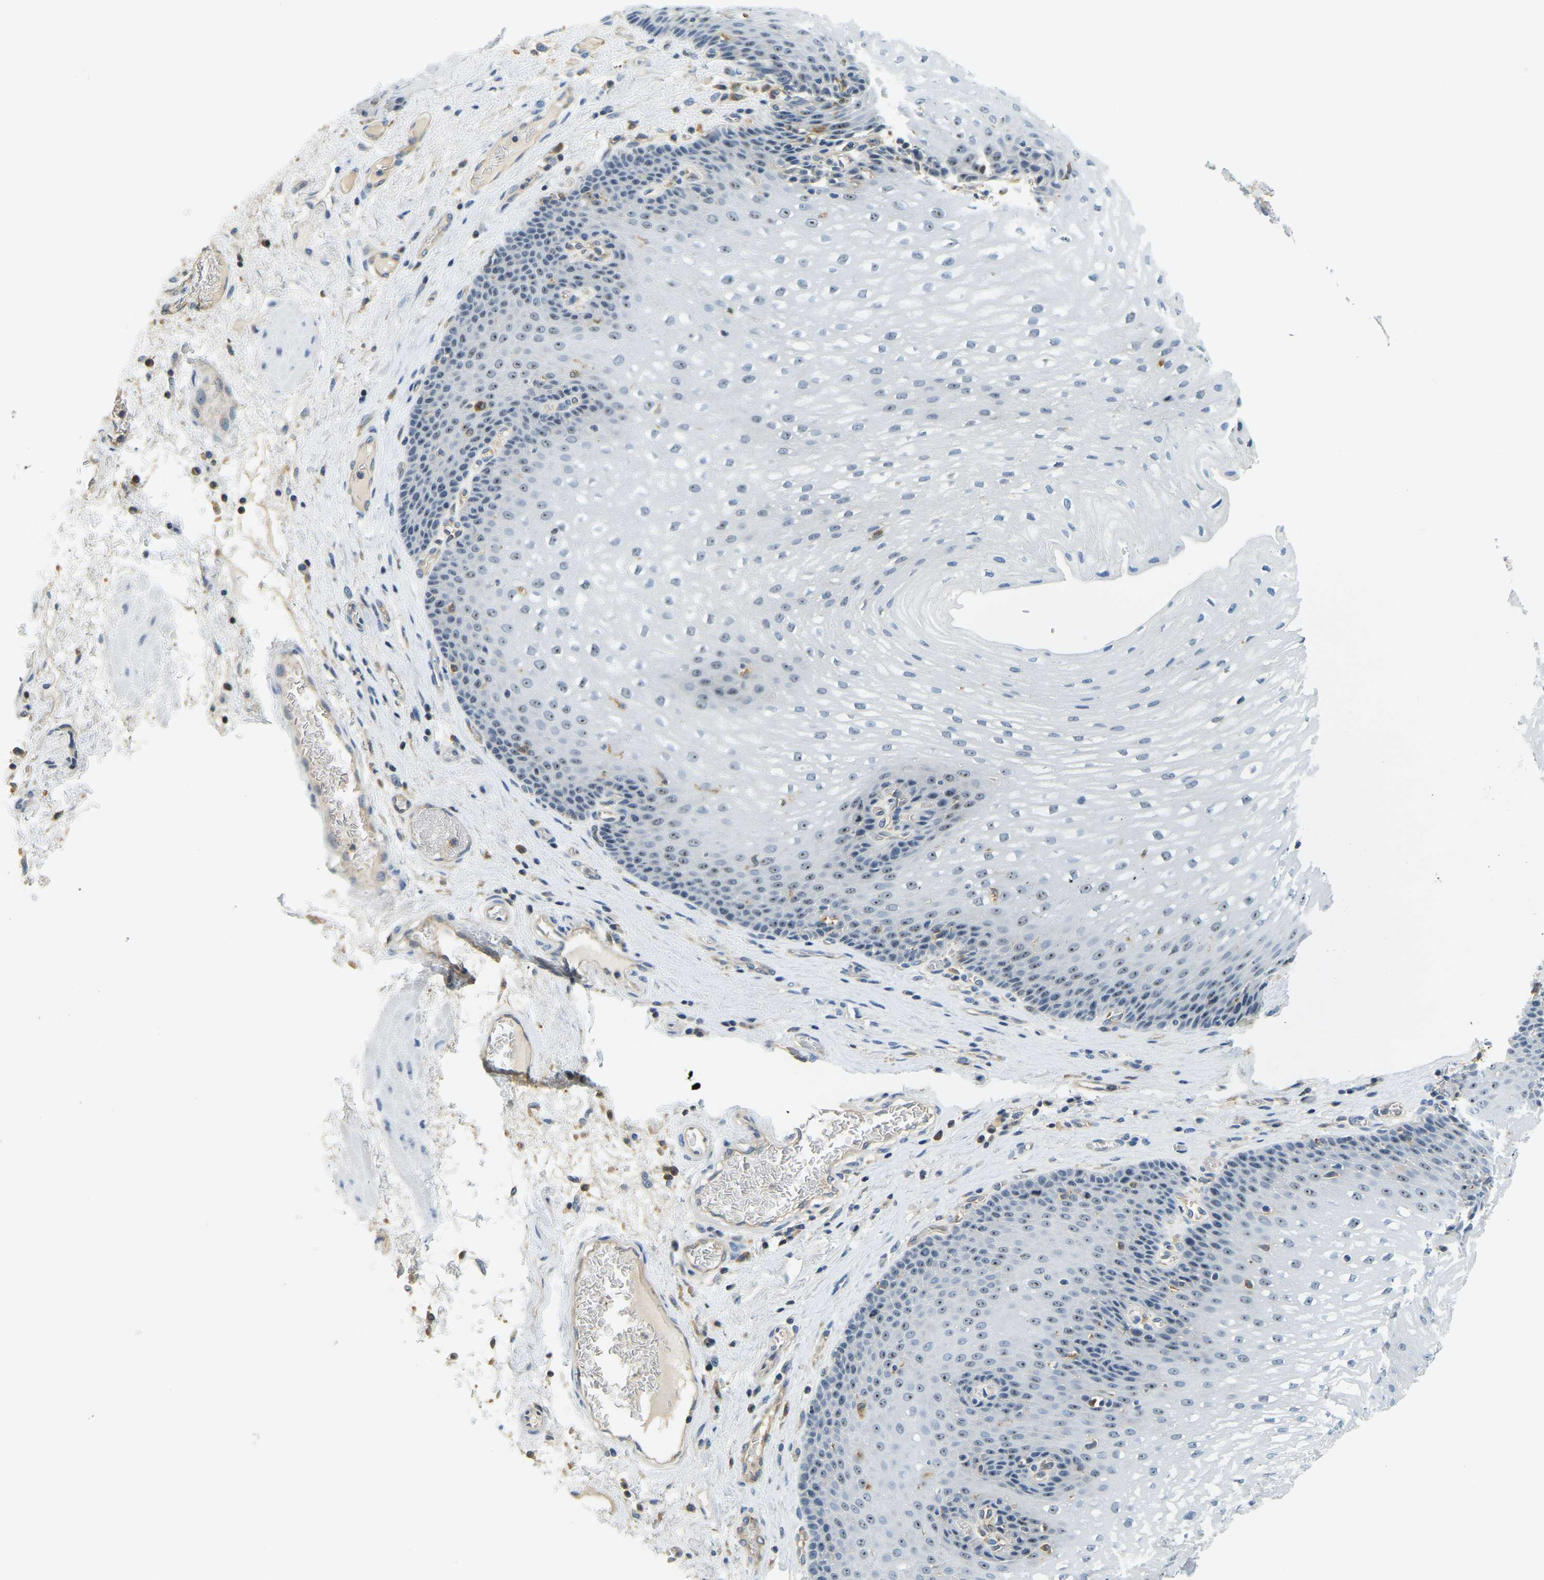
{"staining": {"intensity": "weak", "quantity": "25%-75%", "location": "nuclear"}, "tissue": "esophagus", "cell_type": "Squamous epithelial cells", "image_type": "normal", "snomed": [{"axis": "morphology", "description": "Normal tissue, NOS"}, {"axis": "topography", "description": "Esophagus"}], "caption": "The micrograph demonstrates immunohistochemical staining of normal esophagus. There is weak nuclear positivity is identified in approximately 25%-75% of squamous epithelial cells.", "gene": "RRP1", "patient": {"sex": "male", "age": 48}}